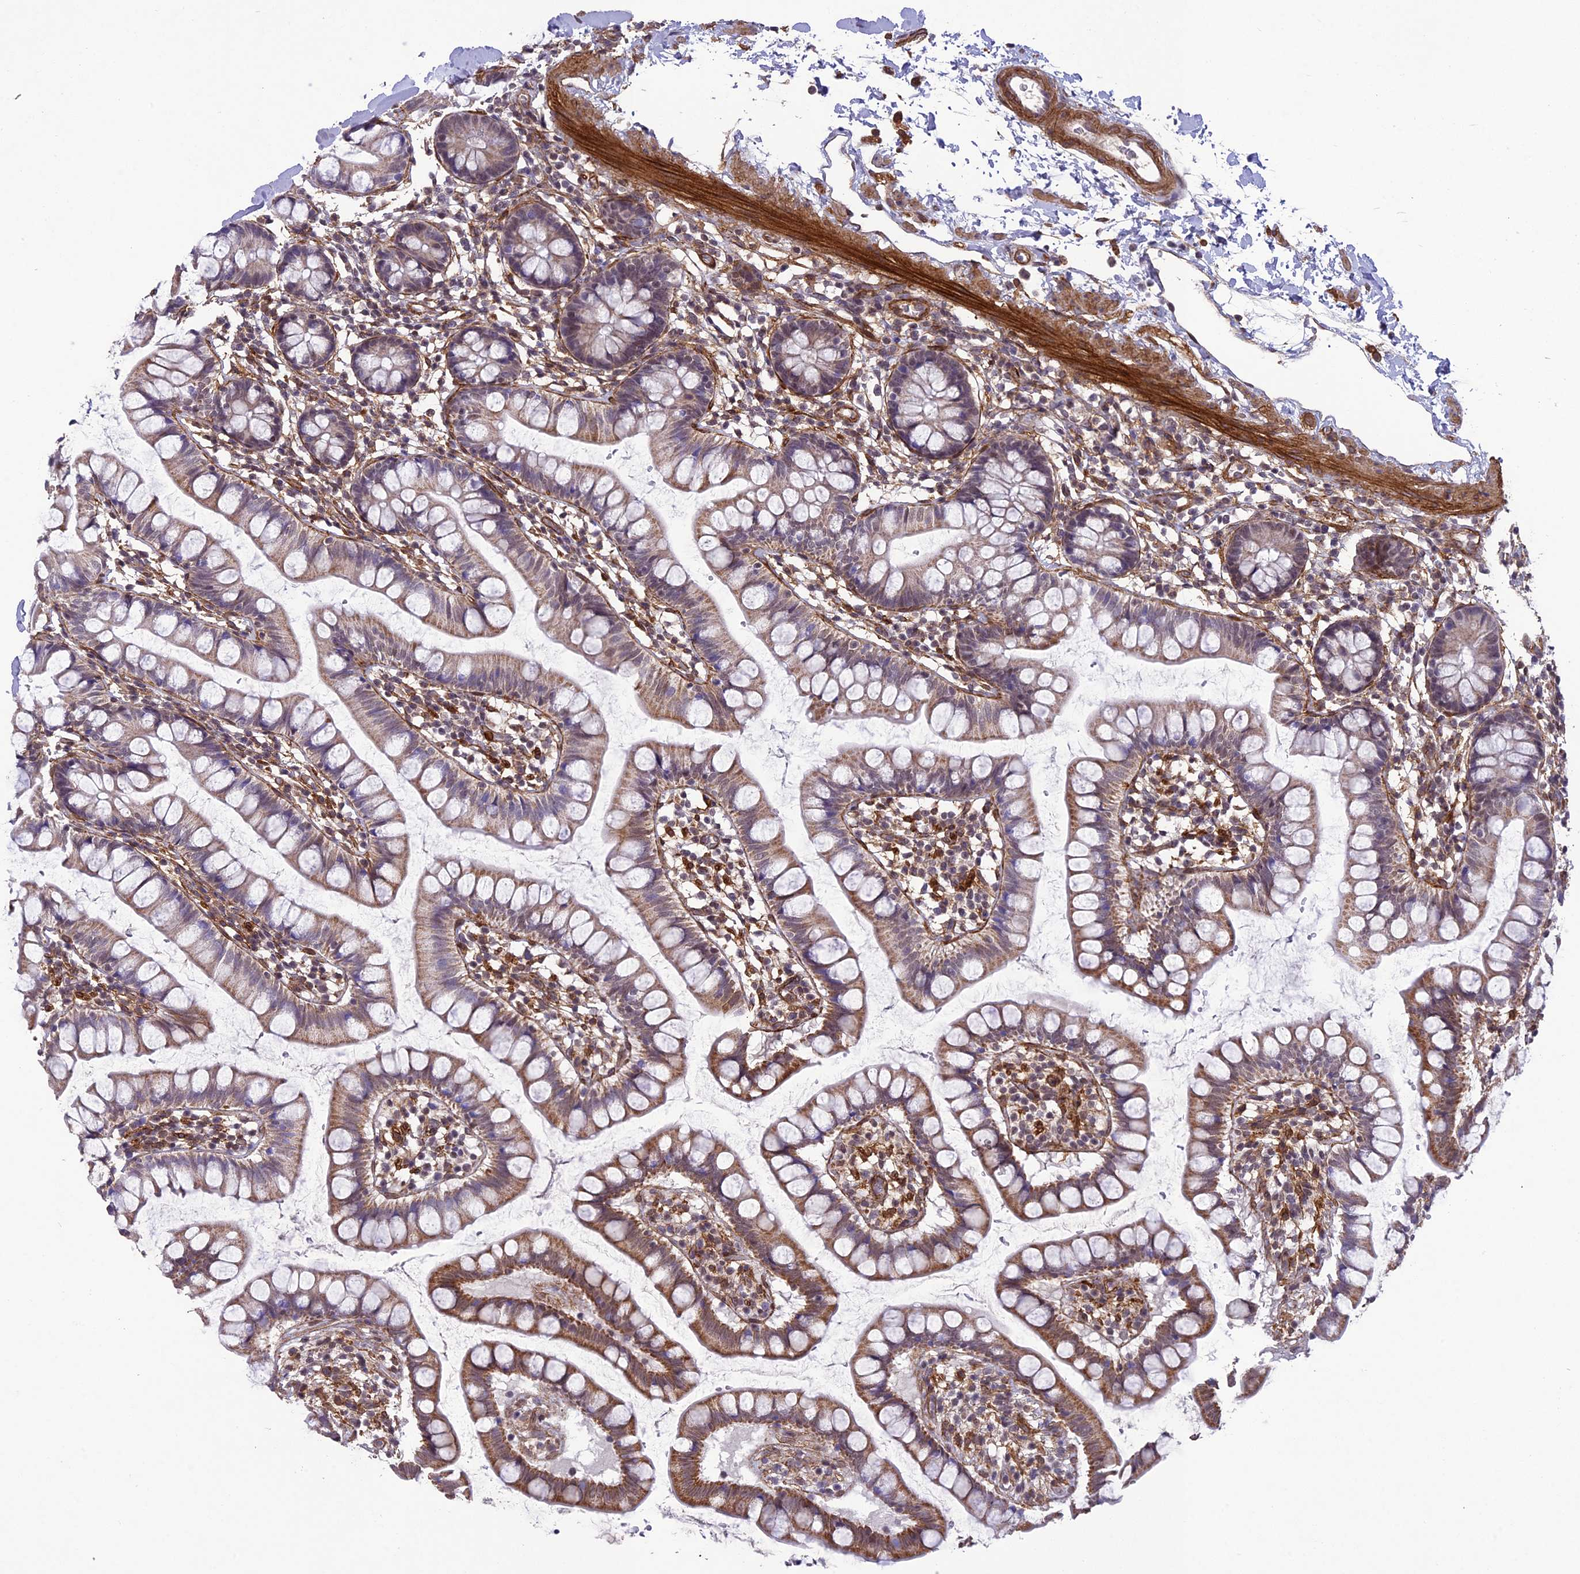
{"staining": {"intensity": "moderate", "quantity": "25%-75%", "location": "cytoplasmic/membranous"}, "tissue": "small intestine", "cell_type": "Glandular cells", "image_type": "normal", "snomed": [{"axis": "morphology", "description": "Normal tissue, NOS"}, {"axis": "topography", "description": "Small intestine"}], "caption": "A photomicrograph showing moderate cytoplasmic/membranous expression in about 25%-75% of glandular cells in unremarkable small intestine, as visualized by brown immunohistochemical staining.", "gene": "TNS1", "patient": {"sex": "female", "age": 84}}